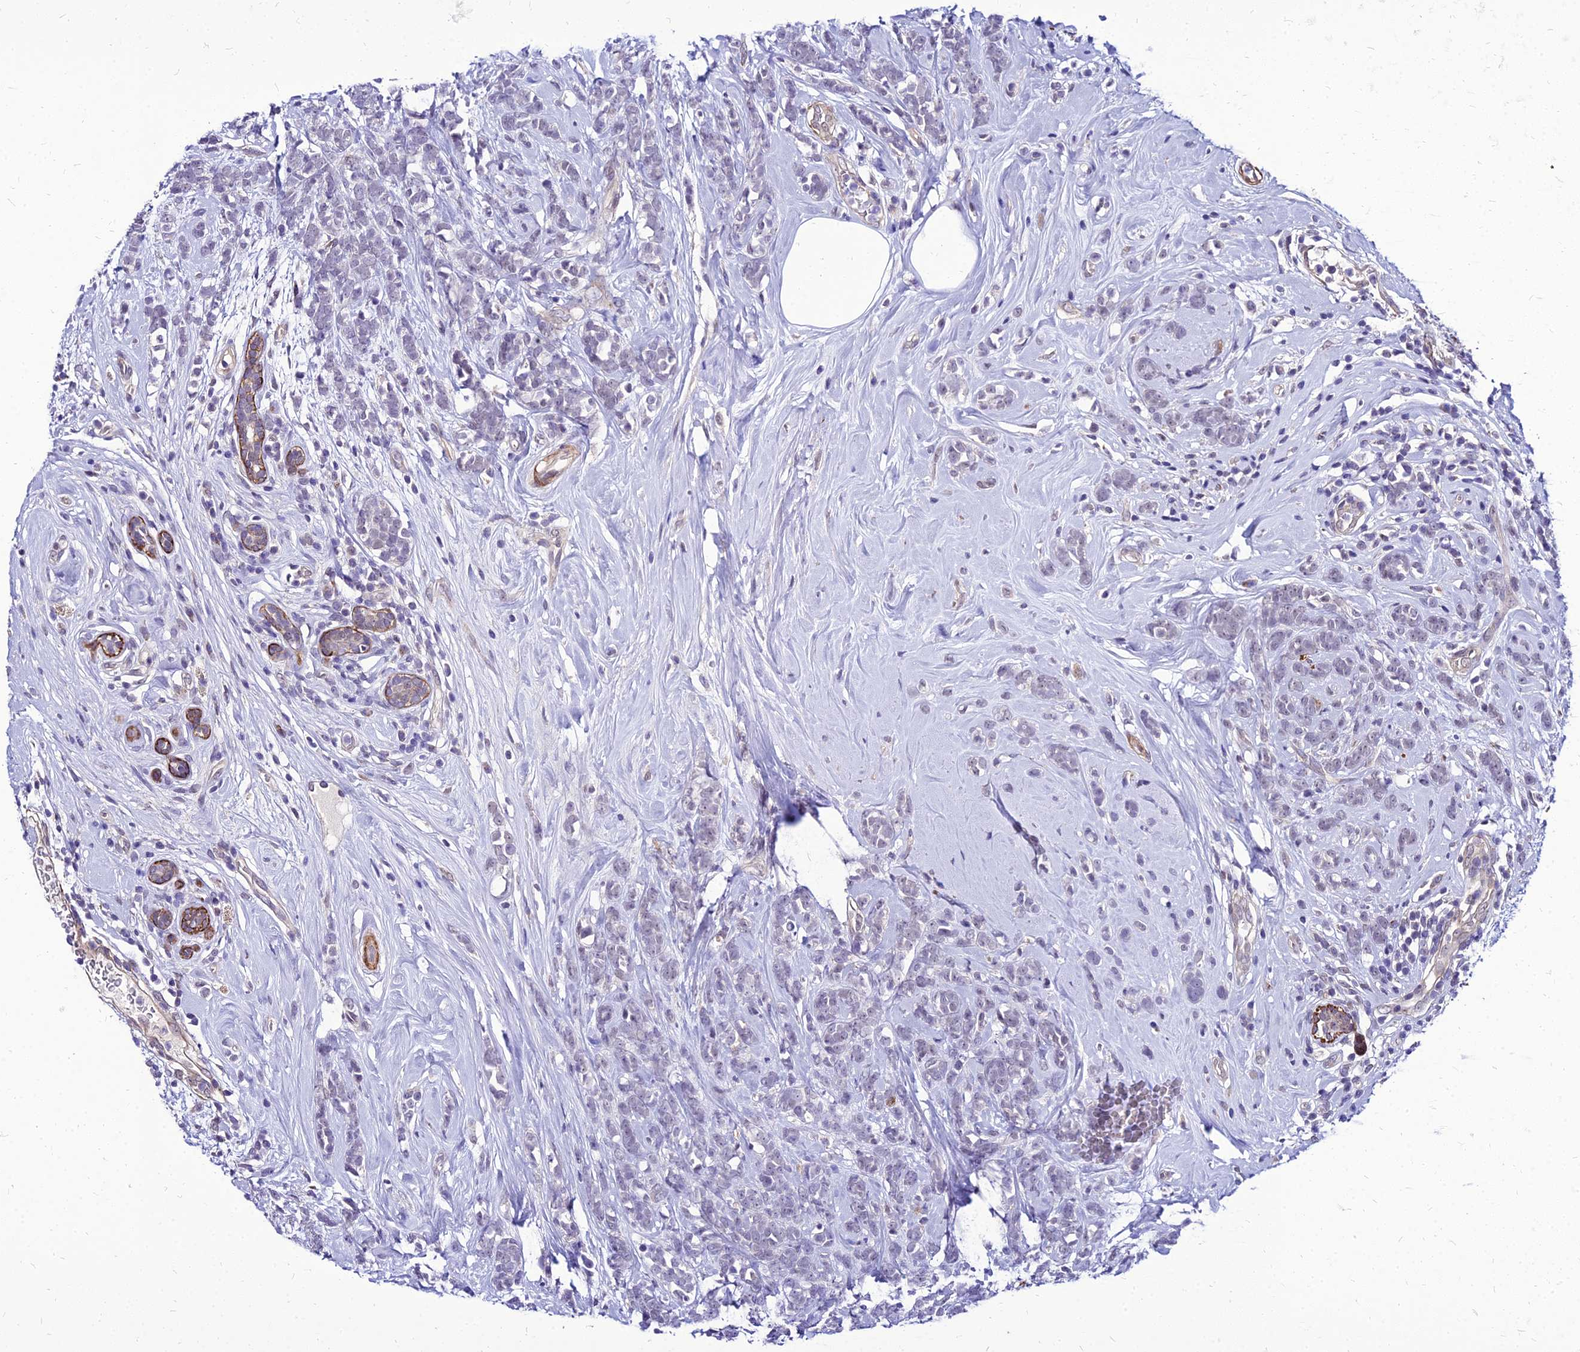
{"staining": {"intensity": "negative", "quantity": "none", "location": "none"}, "tissue": "breast cancer", "cell_type": "Tumor cells", "image_type": "cancer", "snomed": [{"axis": "morphology", "description": "Duct carcinoma"}, {"axis": "topography", "description": "Breast"}], "caption": "This is an immunohistochemistry (IHC) micrograph of human infiltrating ductal carcinoma (breast). There is no staining in tumor cells.", "gene": "YEATS2", "patient": {"sex": "female", "age": 75}}